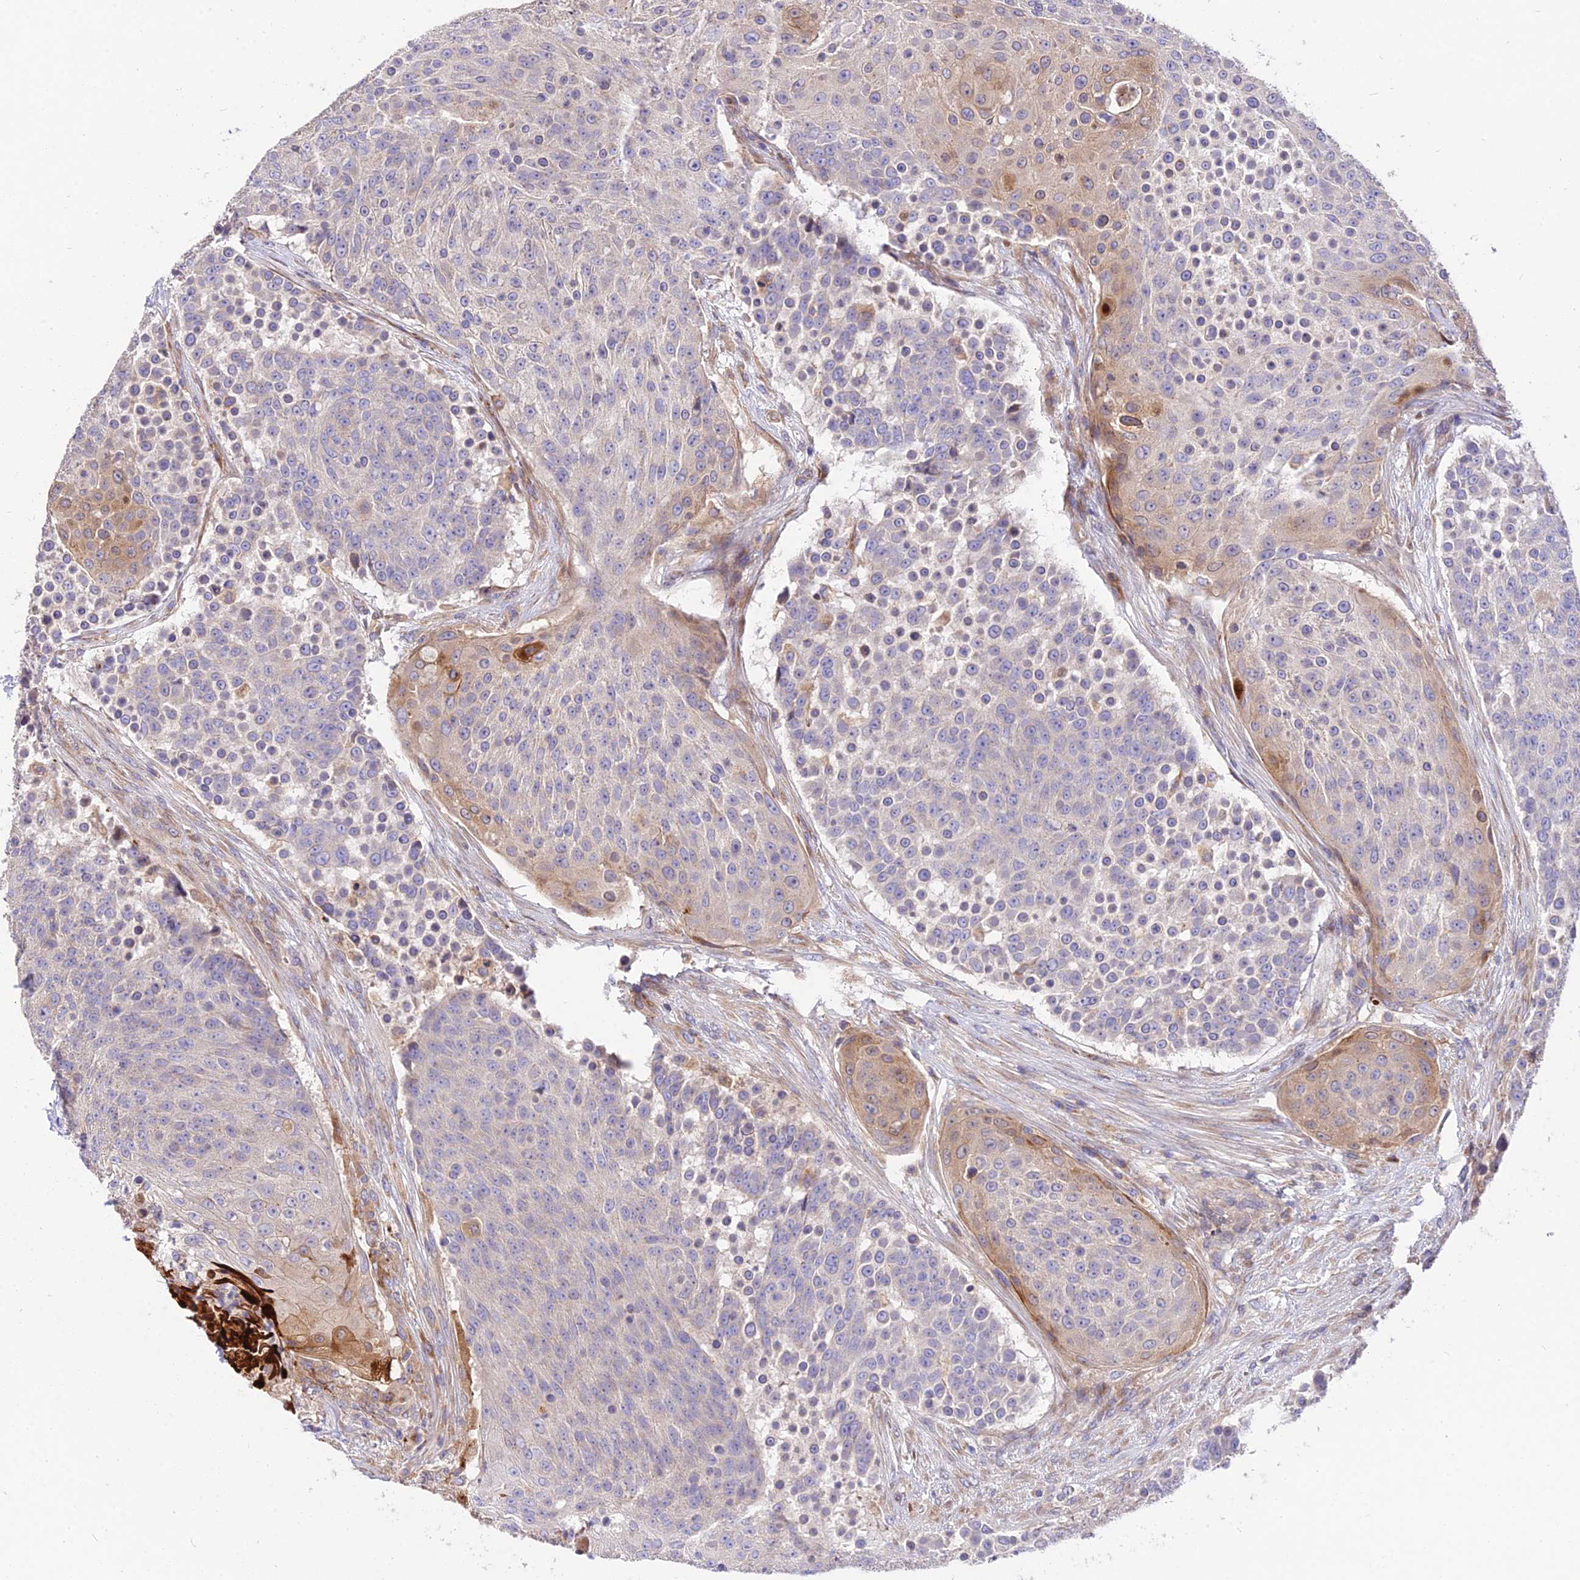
{"staining": {"intensity": "moderate", "quantity": "<25%", "location": "cytoplasmic/membranous"}, "tissue": "urothelial cancer", "cell_type": "Tumor cells", "image_type": "cancer", "snomed": [{"axis": "morphology", "description": "Urothelial carcinoma, High grade"}, {"axis": "topography", "description": "Urinary bladder"}], "caption": "IHC photomicrograph of neoplastic tissue: urothelial cancer stained using immunohistochemistry (IHC) exhibits low levels of moderate protein expression localized specifically in the cytoplasmic/membranous of tumor cells, appearing as a cytoplasmic/membranous brown color.", "gene": "ROCK1", "patient": {"sex": "female", "age": 63}}